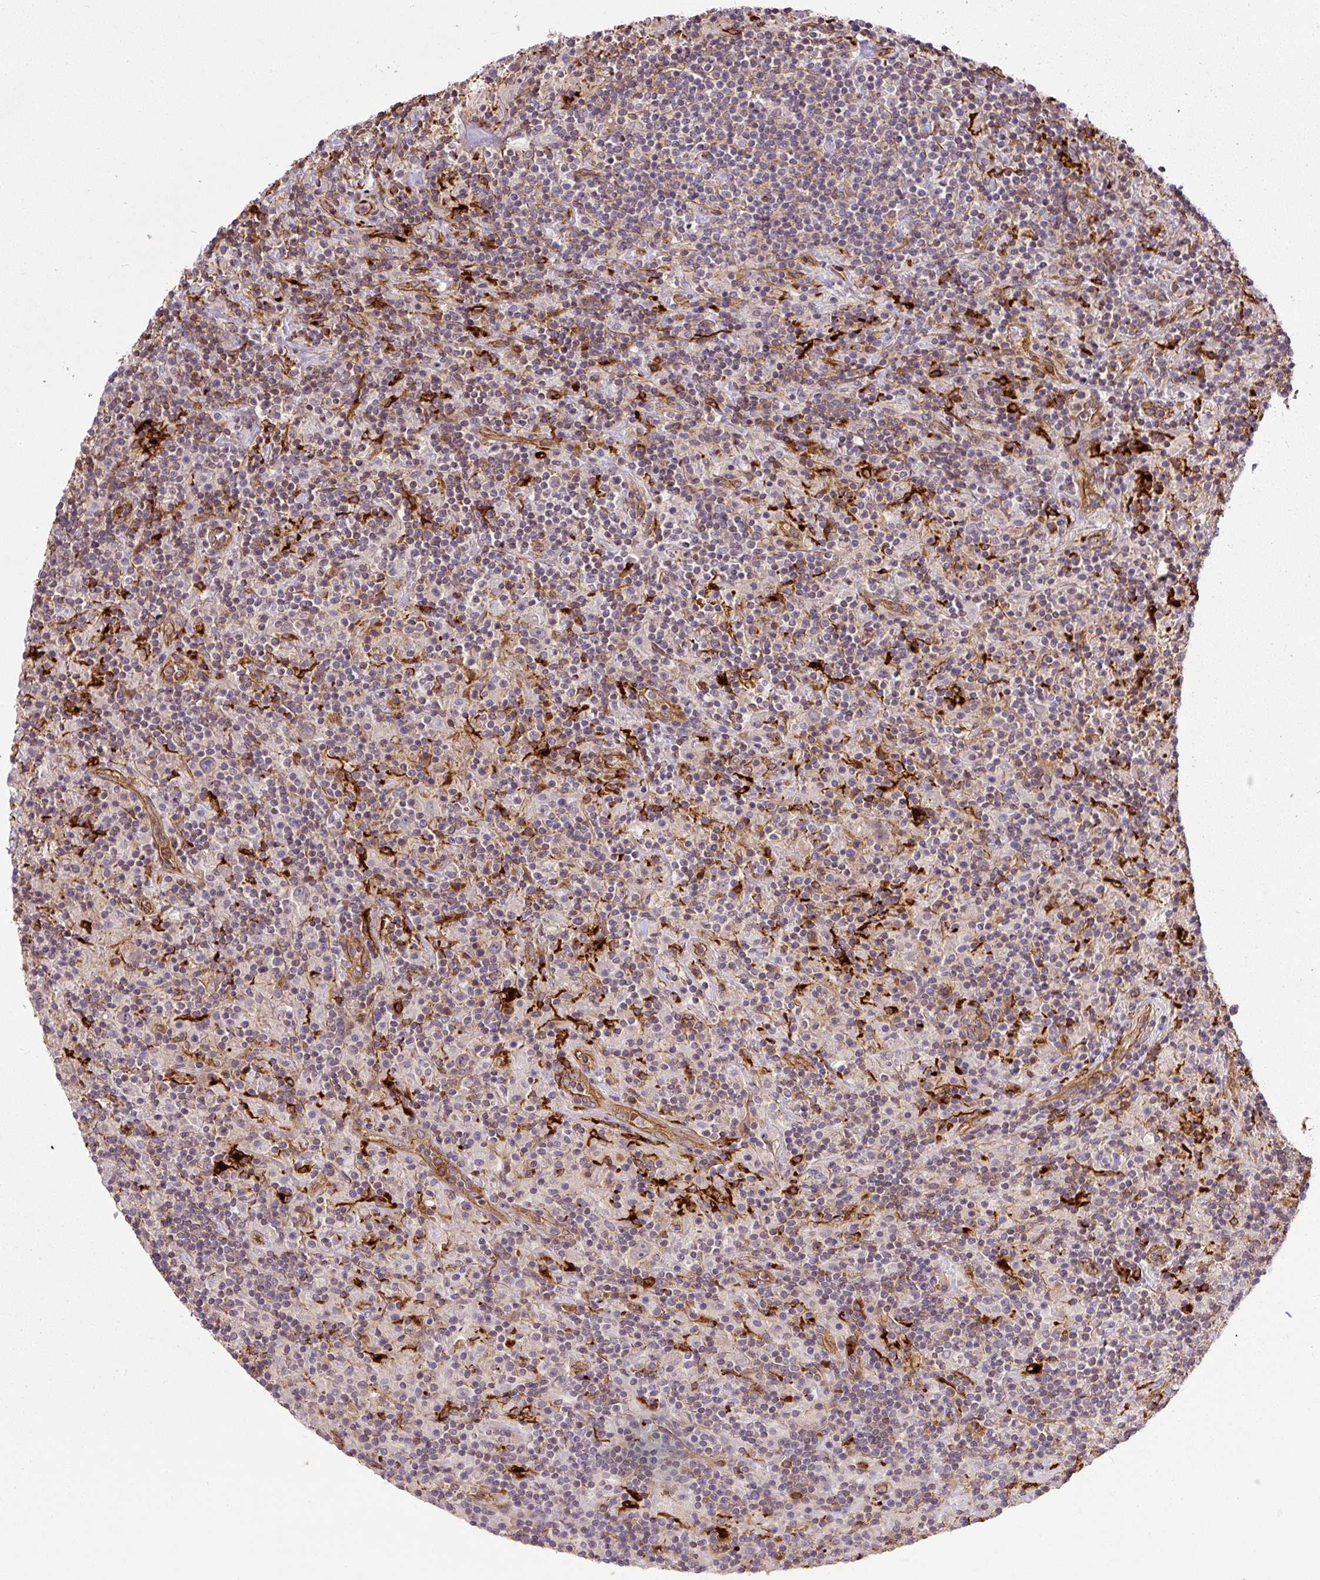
{"staining": {"intensity": "negative", "quantity": "none", "location": "none"}, "tissue": "lymphoma", "cell_type": "Tumor cells", "image_type": "cancer", "snomed": [{"axis": "morphology", "description": "Hodgkin's disease, NOS"}, {"axis": "topography", "description": "Lymph node"}], "caption": "Tumor cells show no significant expression in Hodgkin's disease. (DAB (3,3'-diaminobenzidine) IHC with hematoxylin counter stain).", "gene": "B3GALT5", "patient": {"sex": "male", "age": 70}}